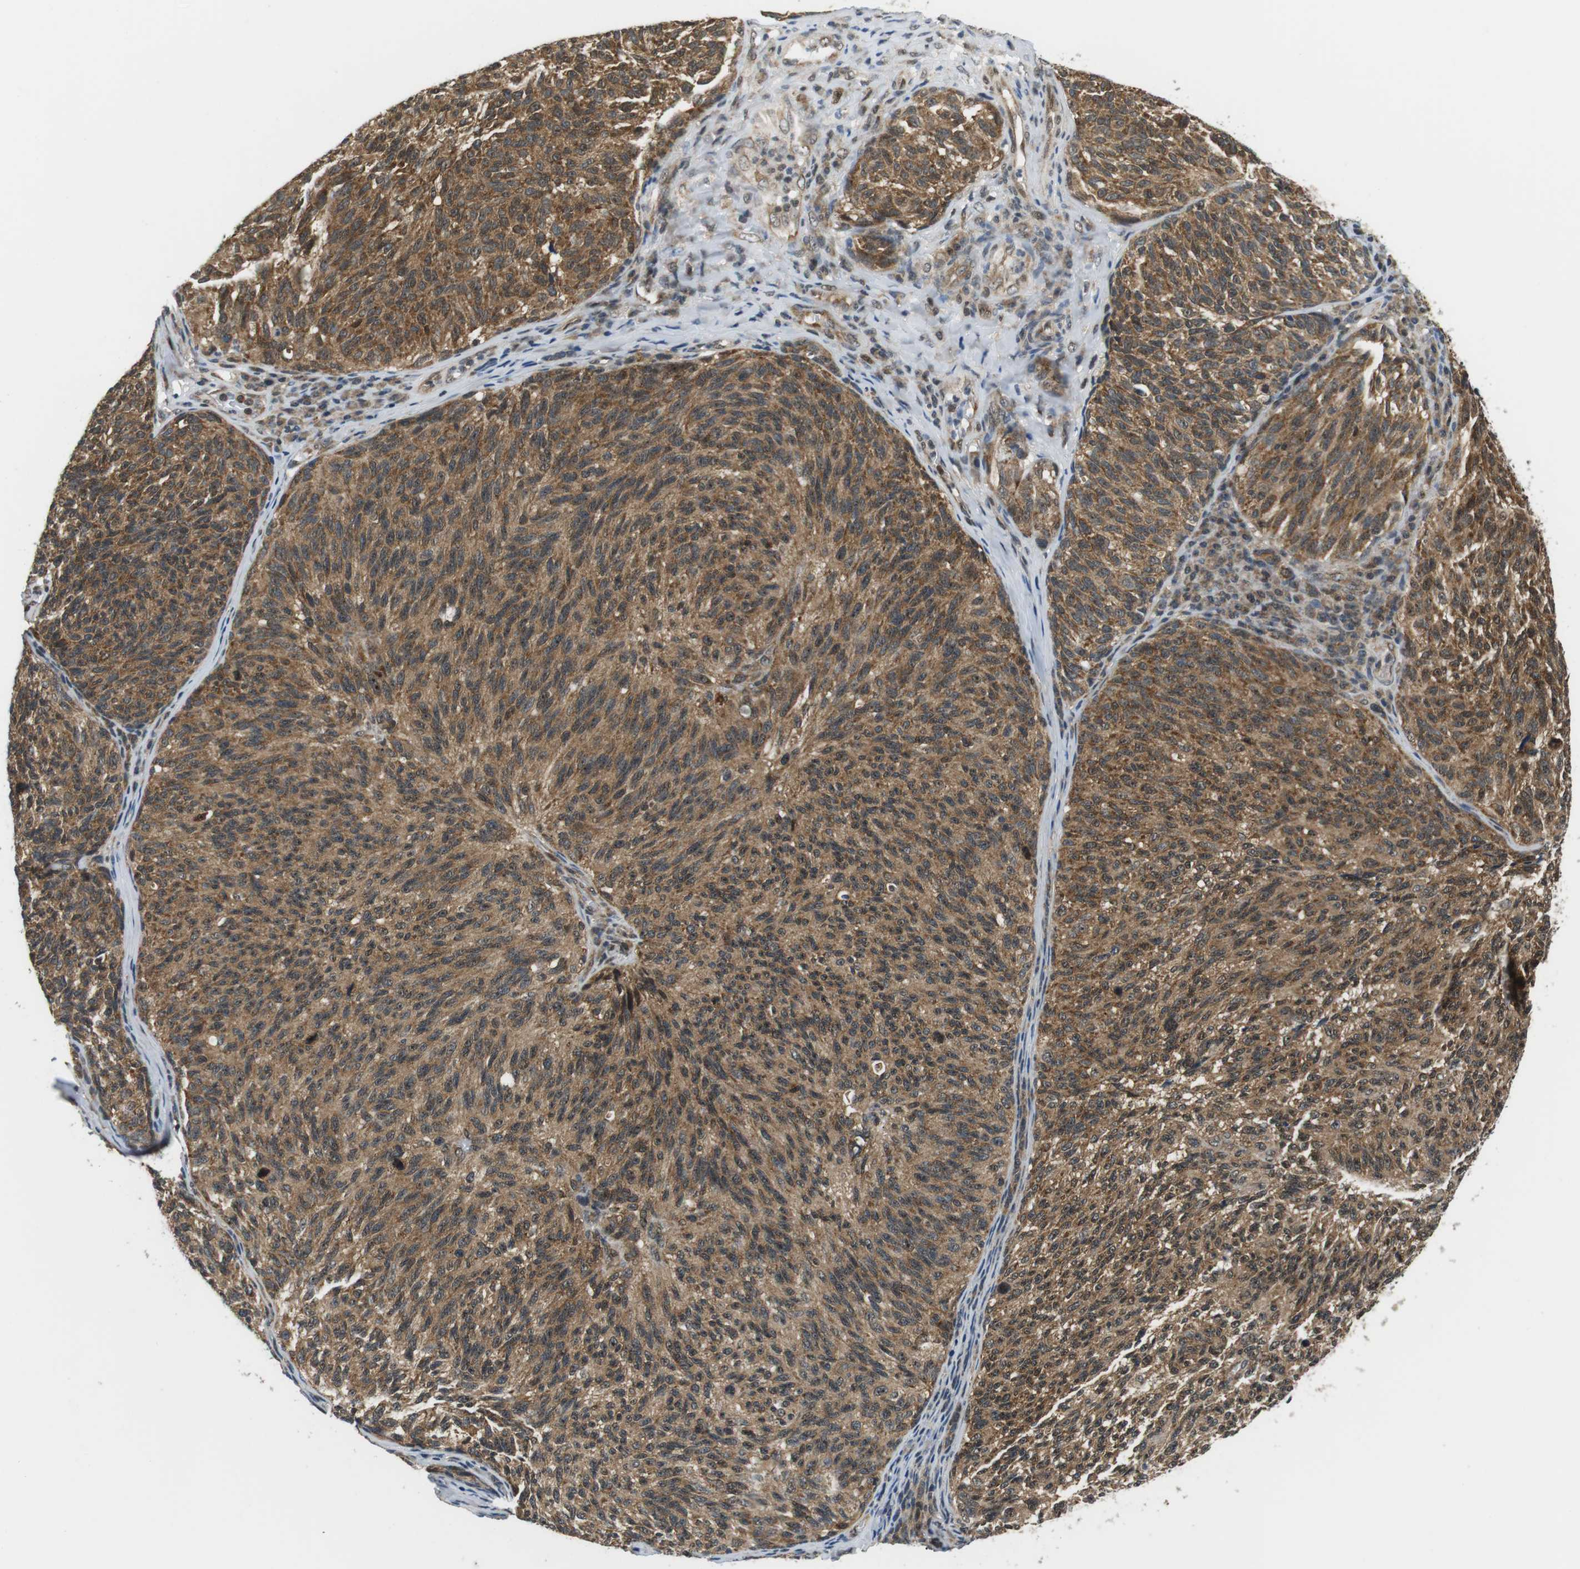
{"staining": {"intensity": "moderate", "quantity": ">75%", "location": "cytoplasmic/membranous"}, "tissue": "melanoma", "cell_type": "Tumor cells", "image_type": "cancer", "snomed": [{"axis": "morphology", "description": "Malignant melanoma, NOS"}, {"axis": "topography", "description": "Skin"}], "caption": "Melanoma stained for a protein (brown) exhibits moderate cytoplasmic/membranous positive positivity in approximately >75% of tumor cells.", "gene": "CSNK2B", "patient": {"sex": "female", "age": 73}}